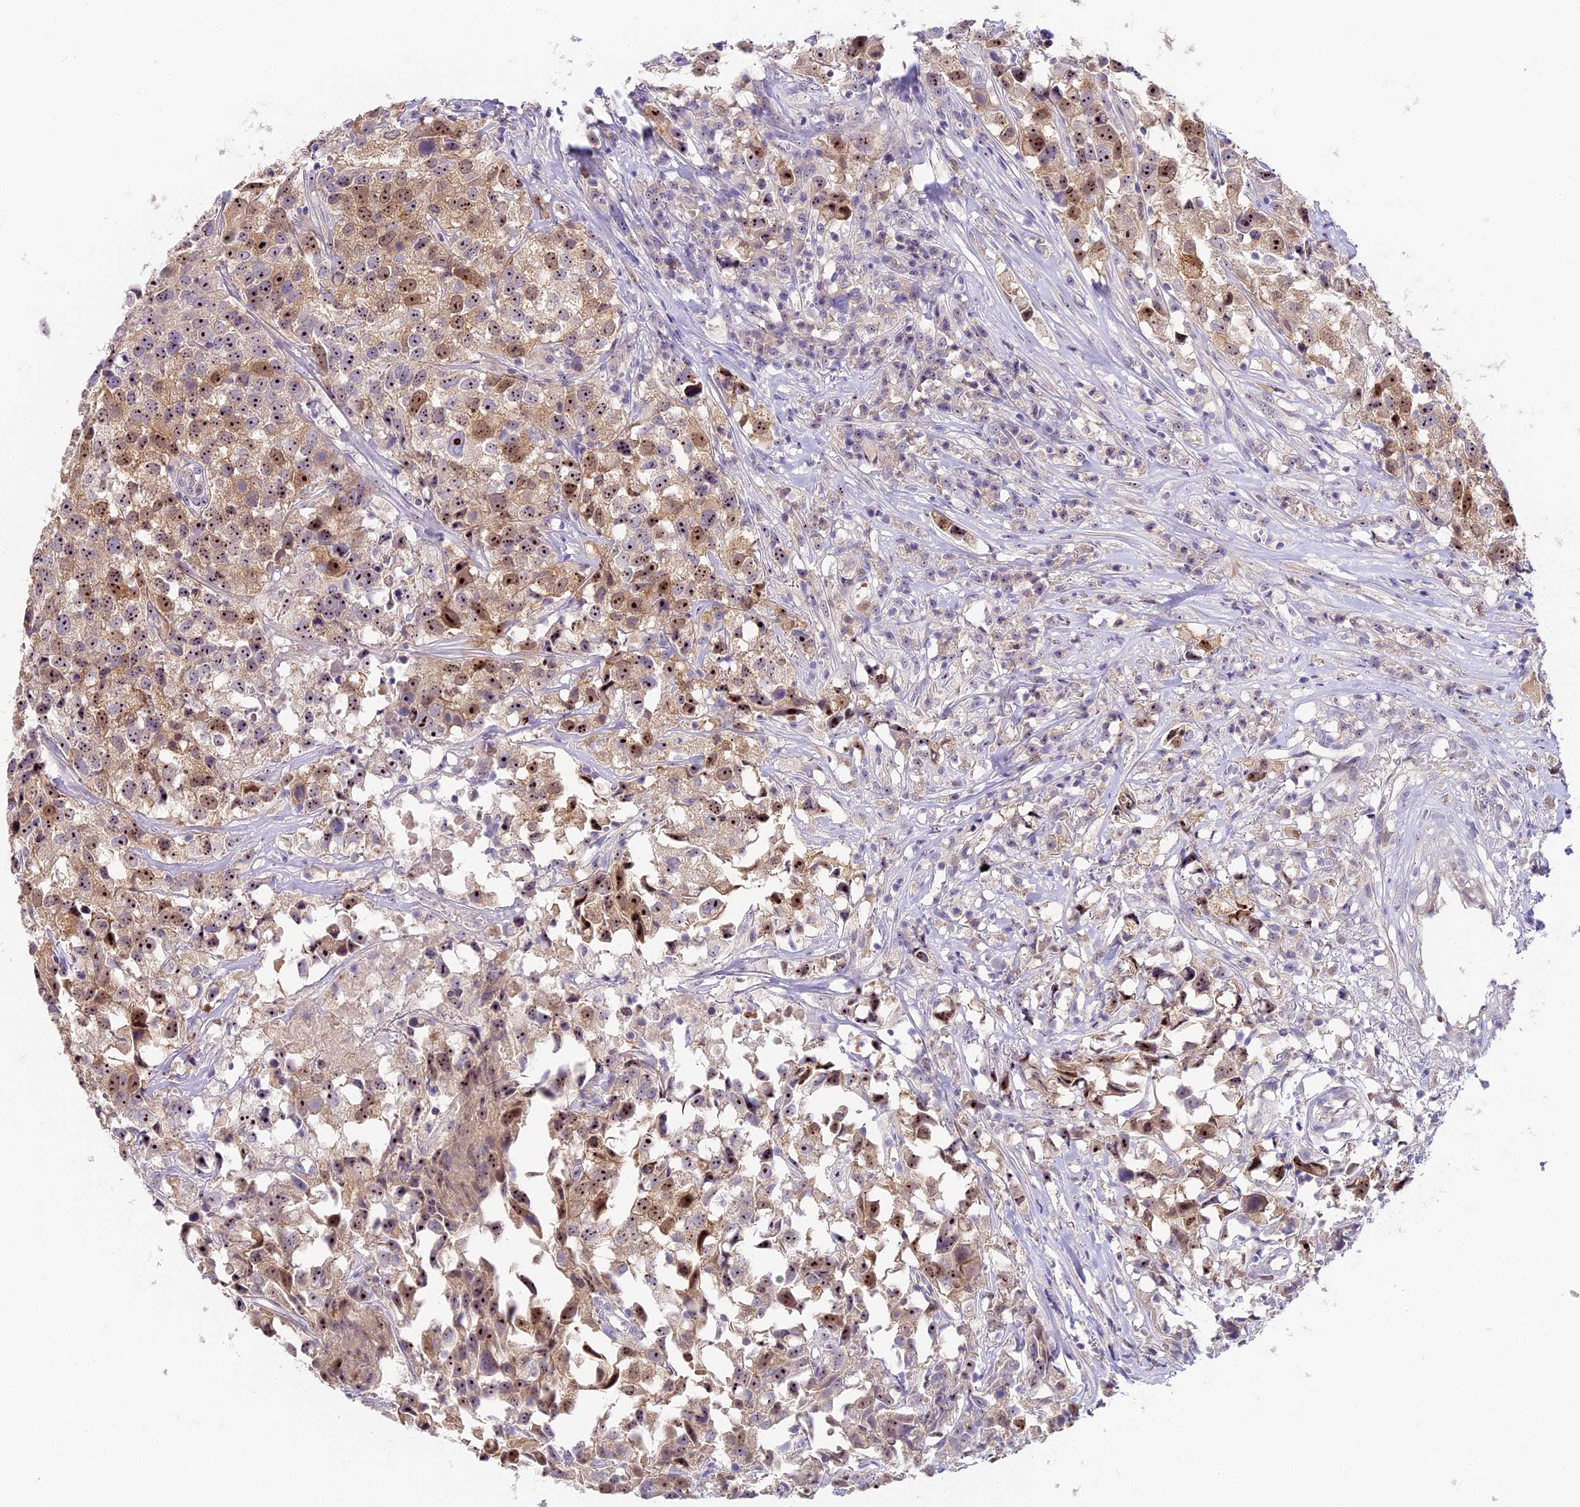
{"staining": {"intensity": "moderate", "quantity": "25%-75%", "location": "nuclear"}, "tissue": "urothelial cancer", "cell_type": "Tumor cells", "image_type": "cancer", "snomed": [{"axis": "morphology", "description": "Urothelial carcinoma, High grade"}, {"axis": "topography", "description": "Urinary bladder"}], "caption": "A brown stain labels moderate nuclear staining of a protein in urothelial carcinoma (high-grade) tumor cells. Nuclei are stained in blue.", "gene": "RAD51", "patient": {"sex": "female", "age": 75}}